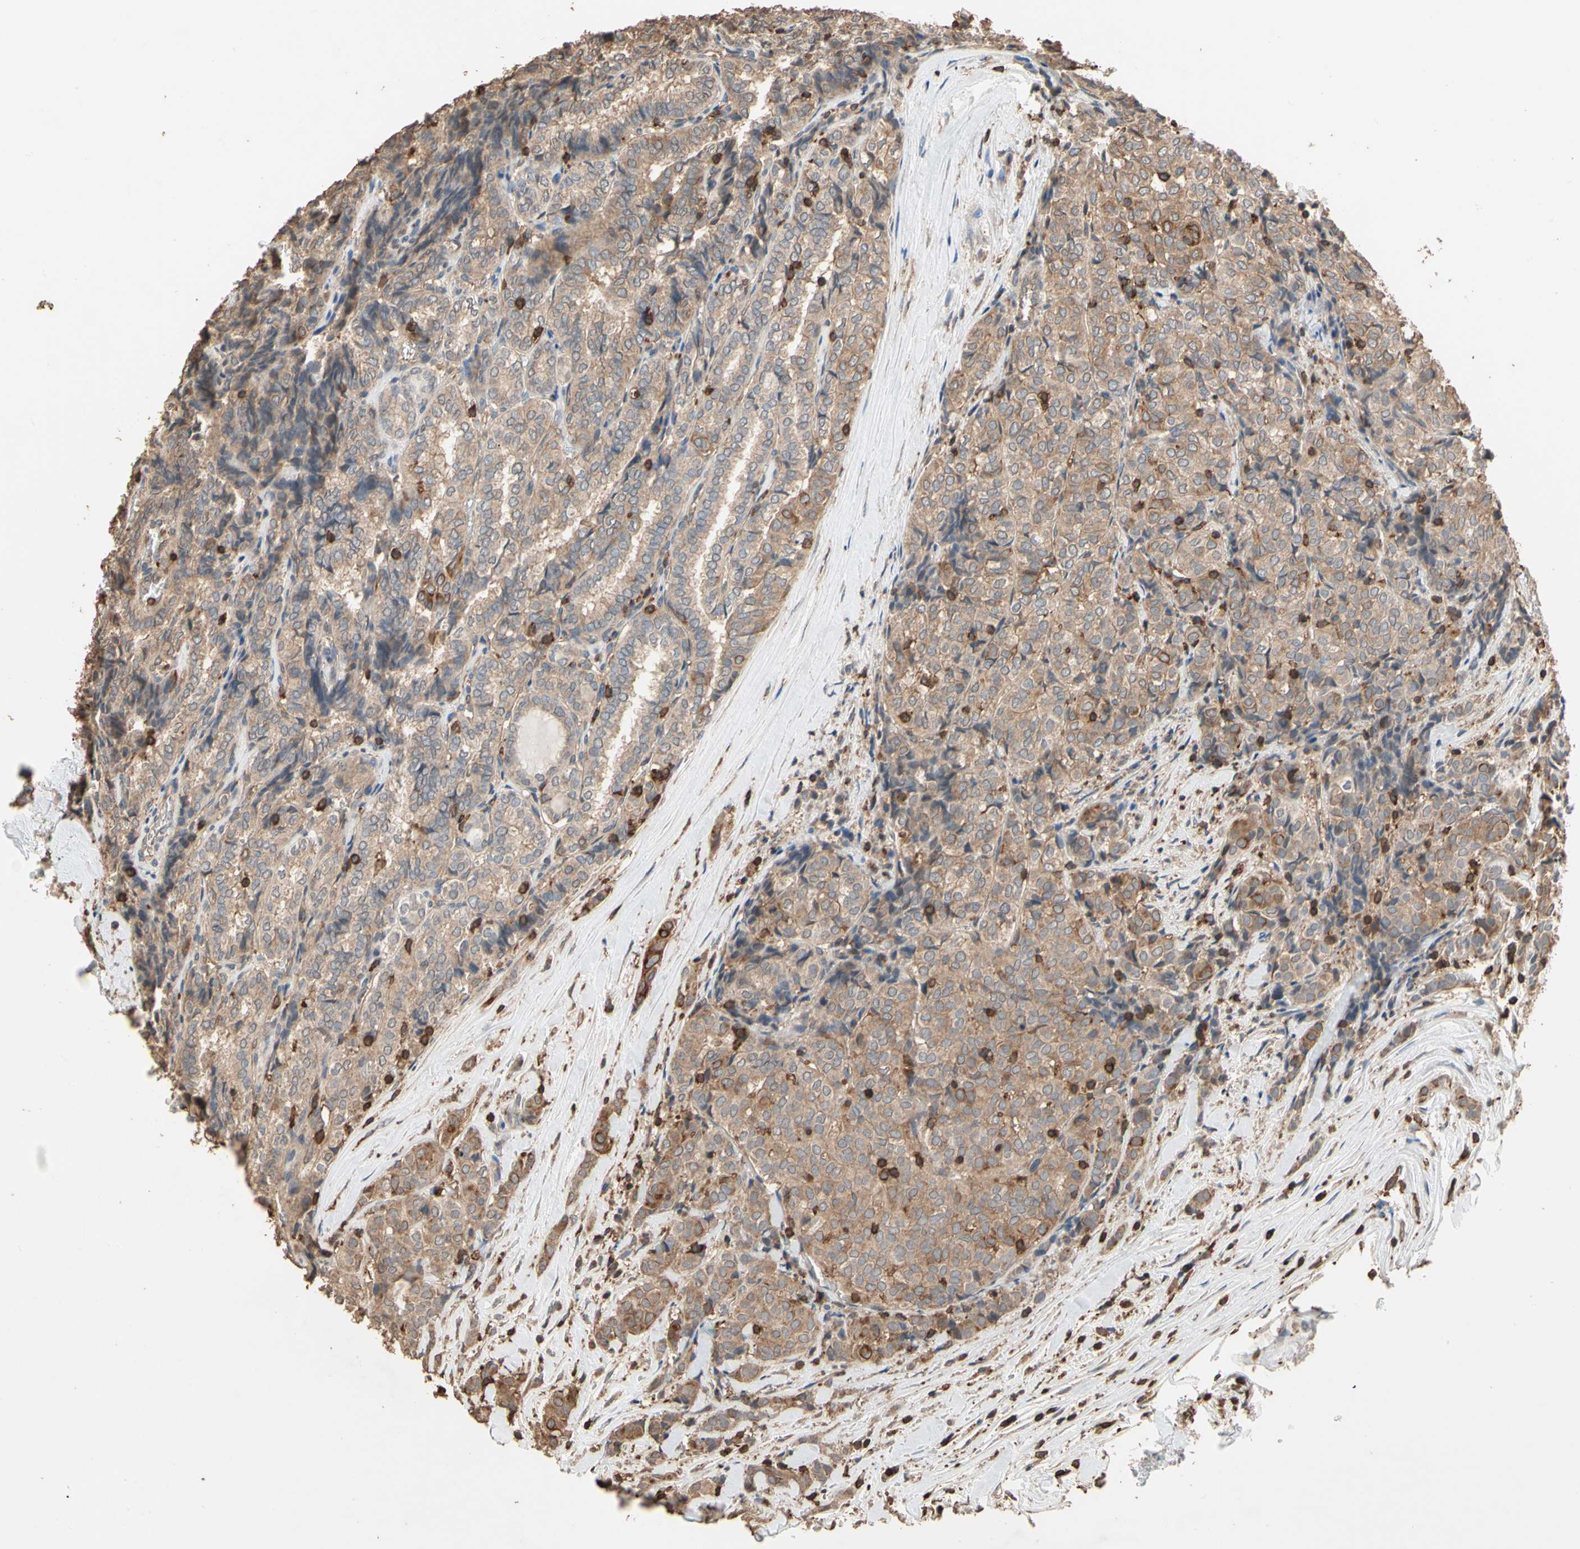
{"staining": {"intensity": "weak", "quantity": ">75%", "location": "cytoplasmic/membranous"}, "tissue": "thyroid cancer", "cell_type": "Tumor cells", "image_type": "cancer", "snomed": [{"axis": "morphology", "description": "Normal tissue, NOS"}, {"axis": "morphology", "description": "Papillary adenocarcinoma, NOS"}, {"axis": "topography", "description": "Thyroid gland"}], "caption": "A brown stain shows weak cytoplasmic/membranous positivity of a protein in thyroid cancer tumor cells.", "gene": "MAP3K10", "patient": {"sex": "female", "age": 30}}